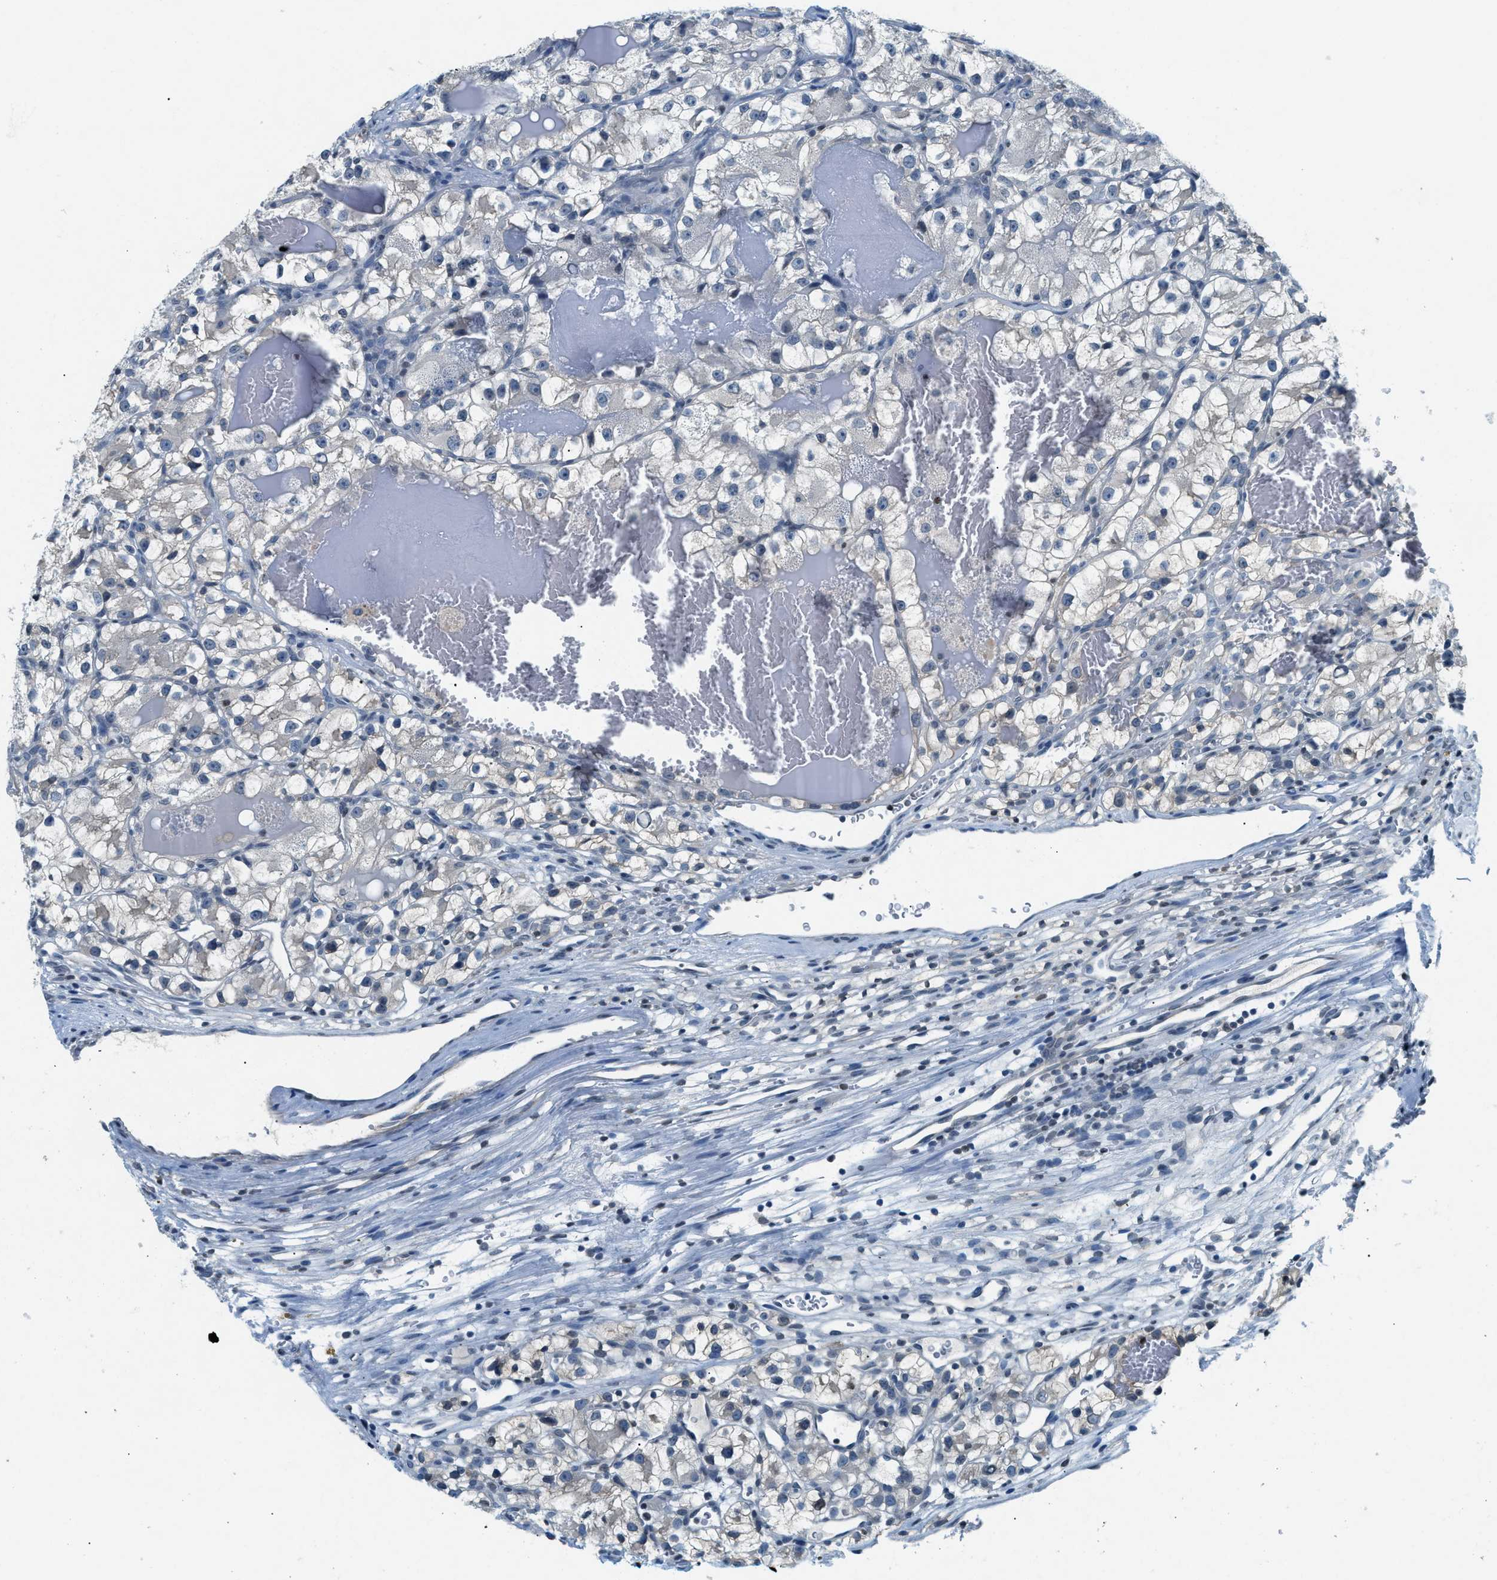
{"staining": {"intensity": "negative", "quantity": "none", "location": "none"}, "tissue": "renal cancer", "cell_type": "Tumor cells", "image_type": "cancer", "snomed": [{"axis": "morphology", "description": "Adenocarcinoma, NOS"}, {"axis": "topography", "description": "Kidney"}], "caption": "Immunohistochemical staining of human adenocarcinoma (renal) displays no significant positivity in tumor cells.", "gene": "UVRAG", "patient": {"sex": "female", "age": 57}}